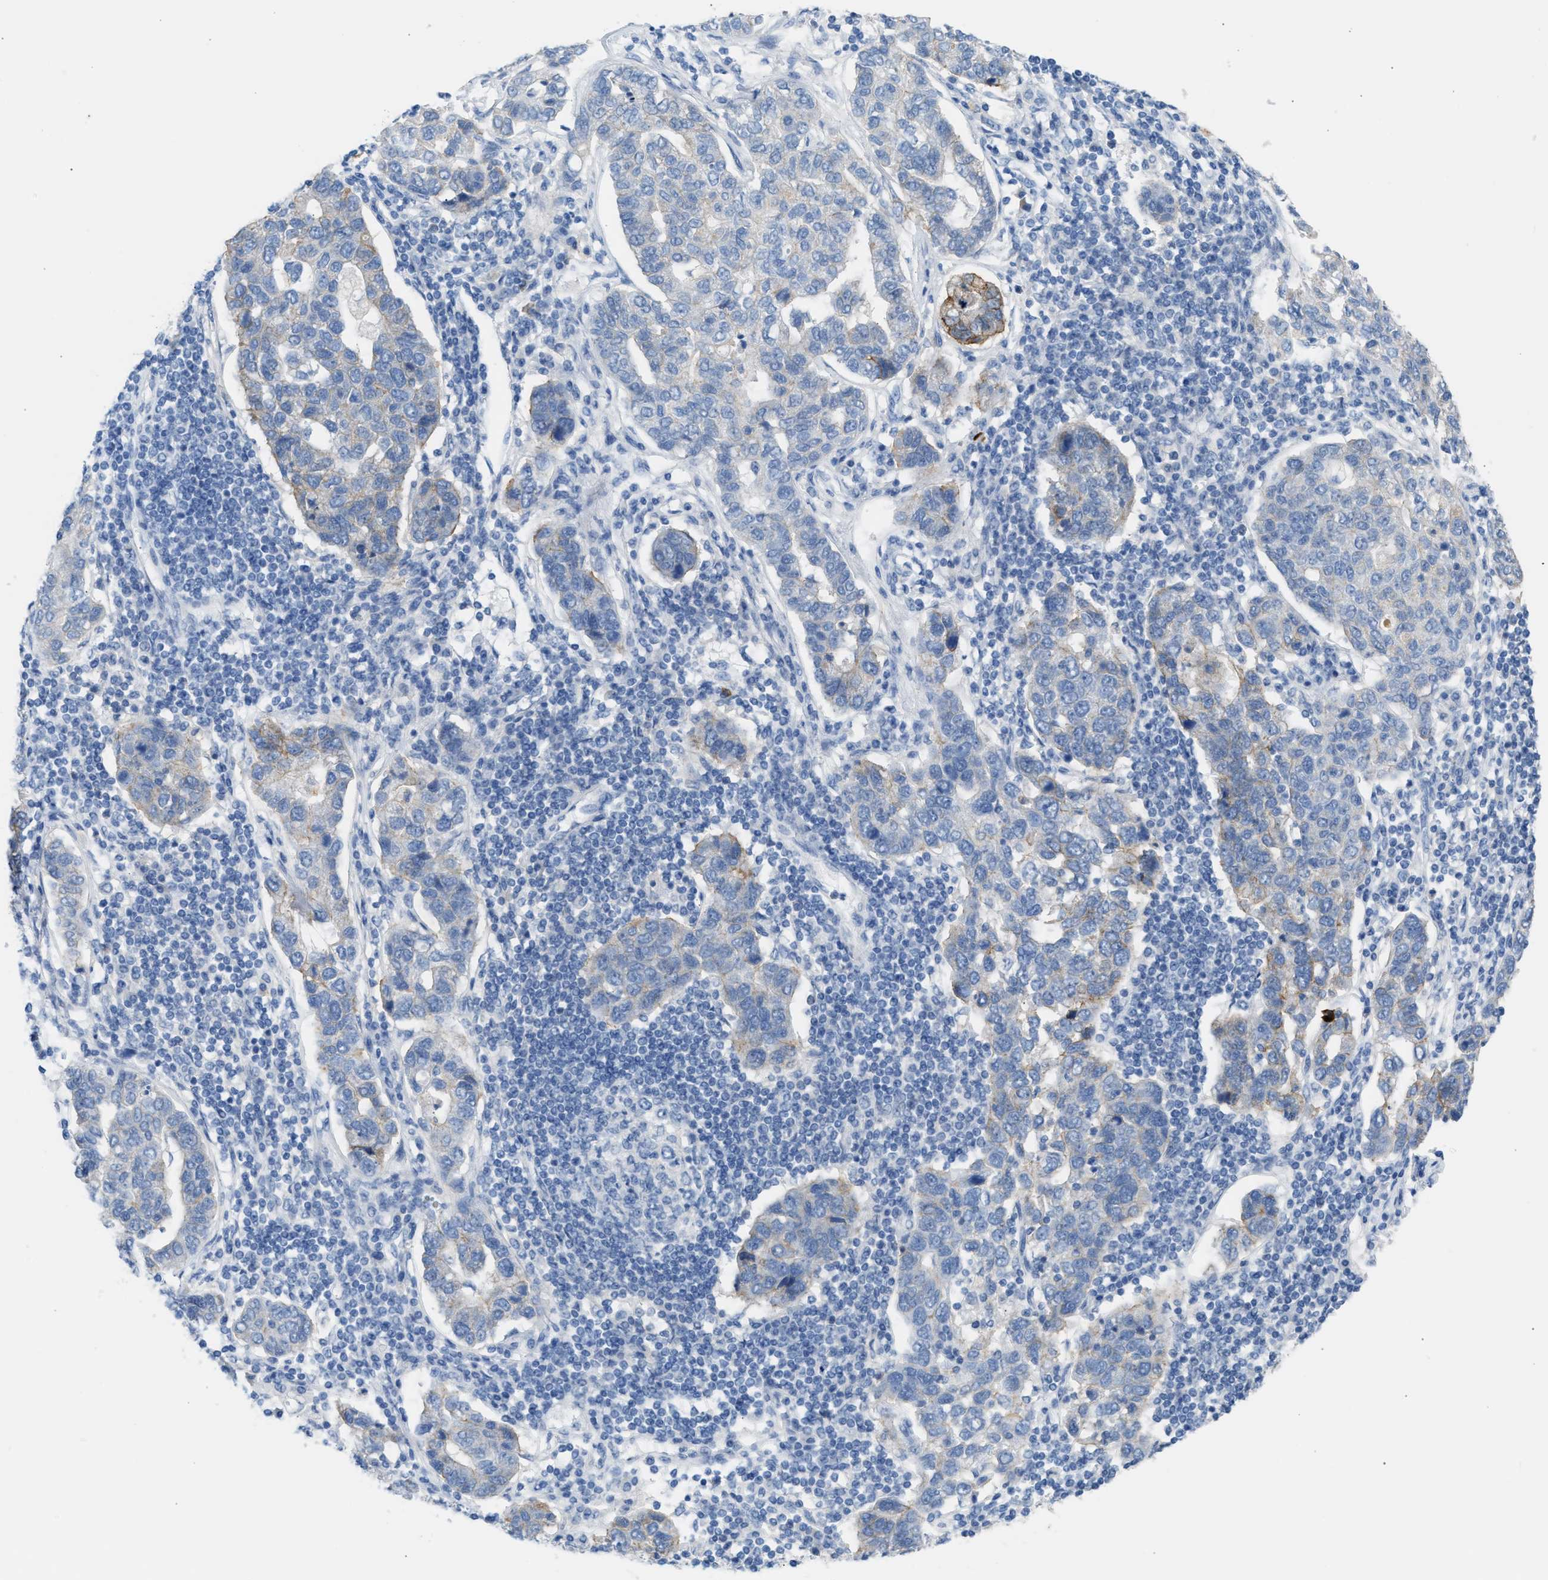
{"staining": {"intensity": "weak", "quantity": "<25%", "location": "cytoplasmic/membranous"}, "tissue": "pancreatic cancer", "cell_type": "Tumor cells", "image_type": "cancer", "snomed": [{"axis": "morphology", "description": "Adenocarcinoma, NOS"}, {"axis": "topography", "description": "Pancreas"}], "caption": "A micrograph of adenocarcinoma (pancreatic) stained for a protein demonstrates no brown staining in tumor cells.", "gene": "ERBB2", "patient": {"sex": "female", "age": 61}}